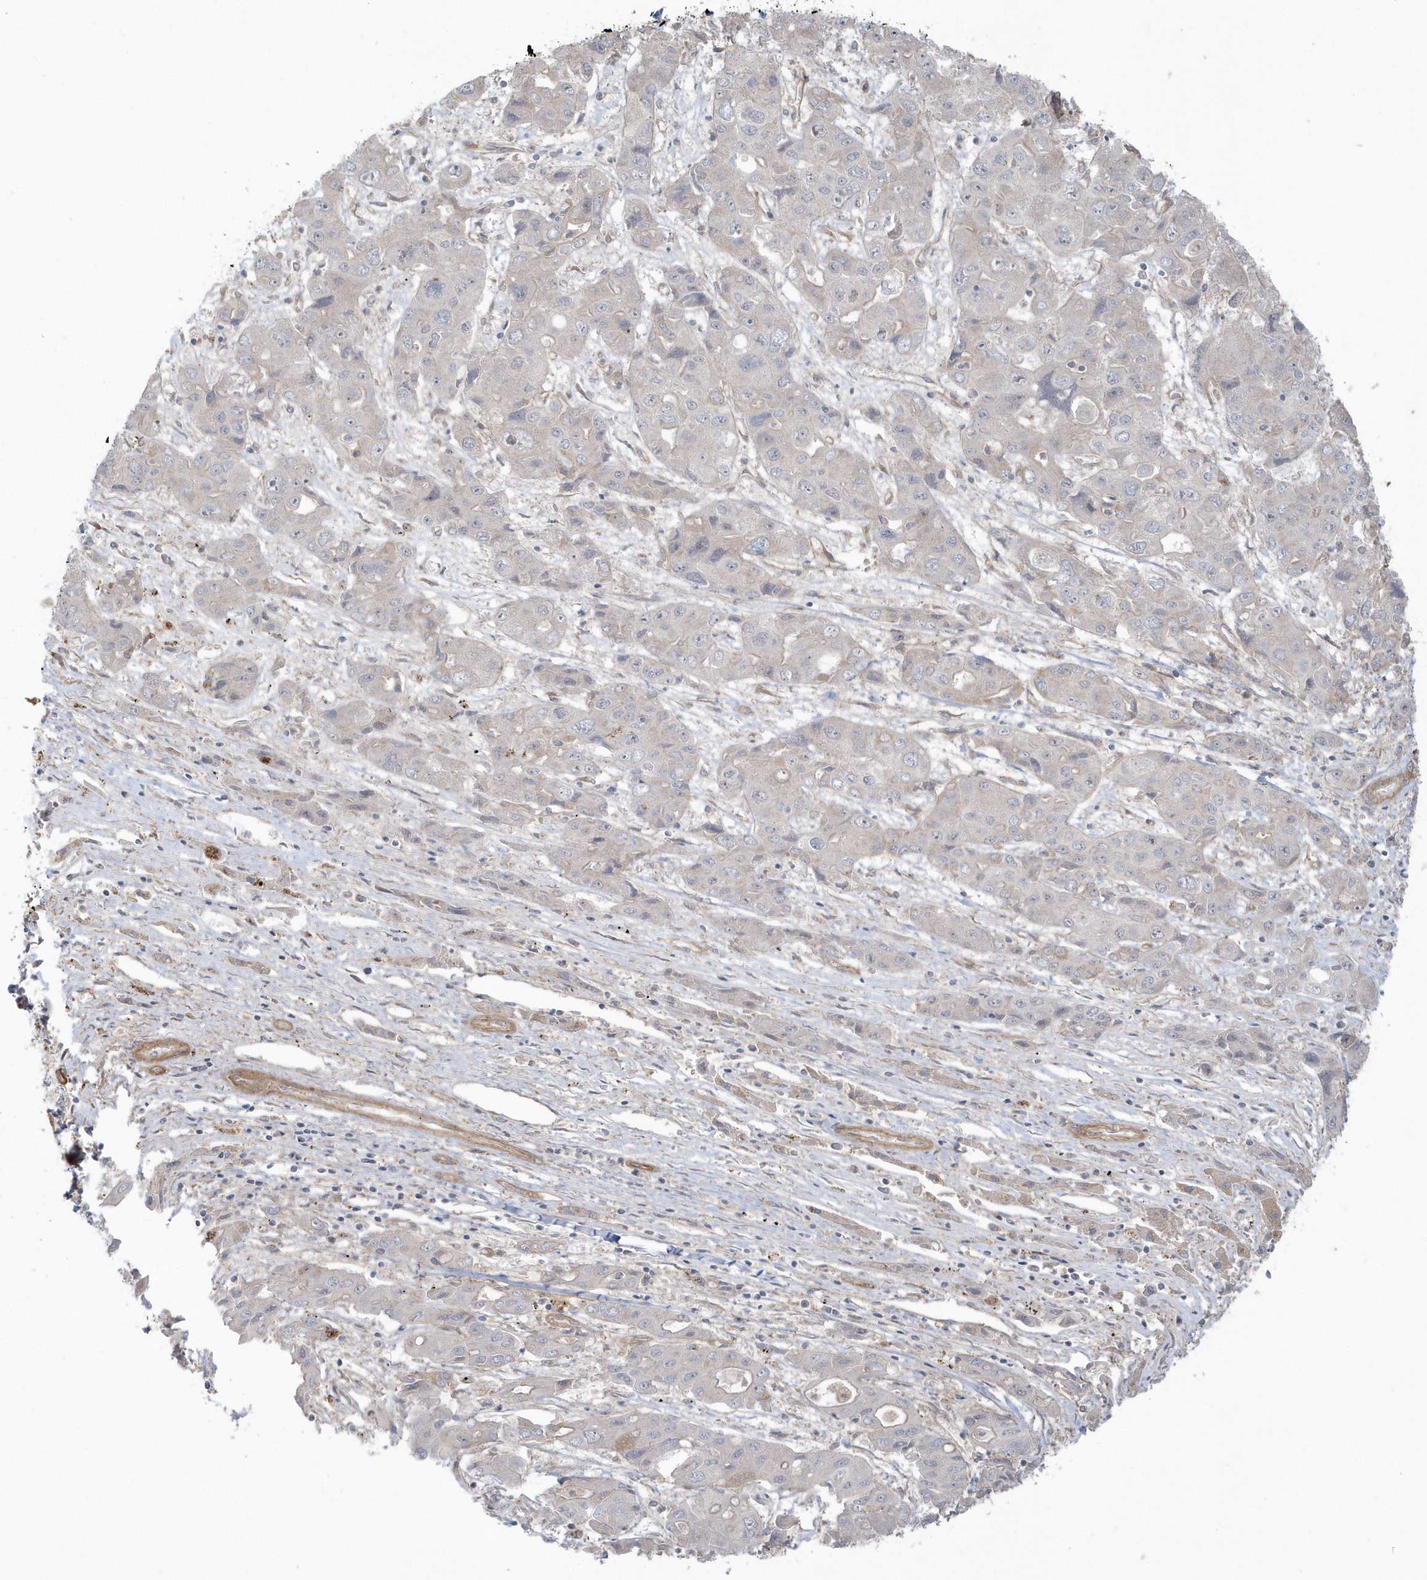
{"staining": {"intensity": "negative", "quantity": "none", "location": "none"}, "tissue": "liver cancer", "cell_type": "Tumor cells", "image_type": "cancer", "snomed": [{"axis": "morphology", "description": "Cholangiocarcinoma"}, {"axis": "topography", "description": "Liver"}], "caption": "Human liver cholangiocarcinoma stained for a protein using immunohistochemistry (IHC) displays no expression in tumor cells.", "gene": "ACTR1A", "patient": {"sex": "male", "age": 67}}